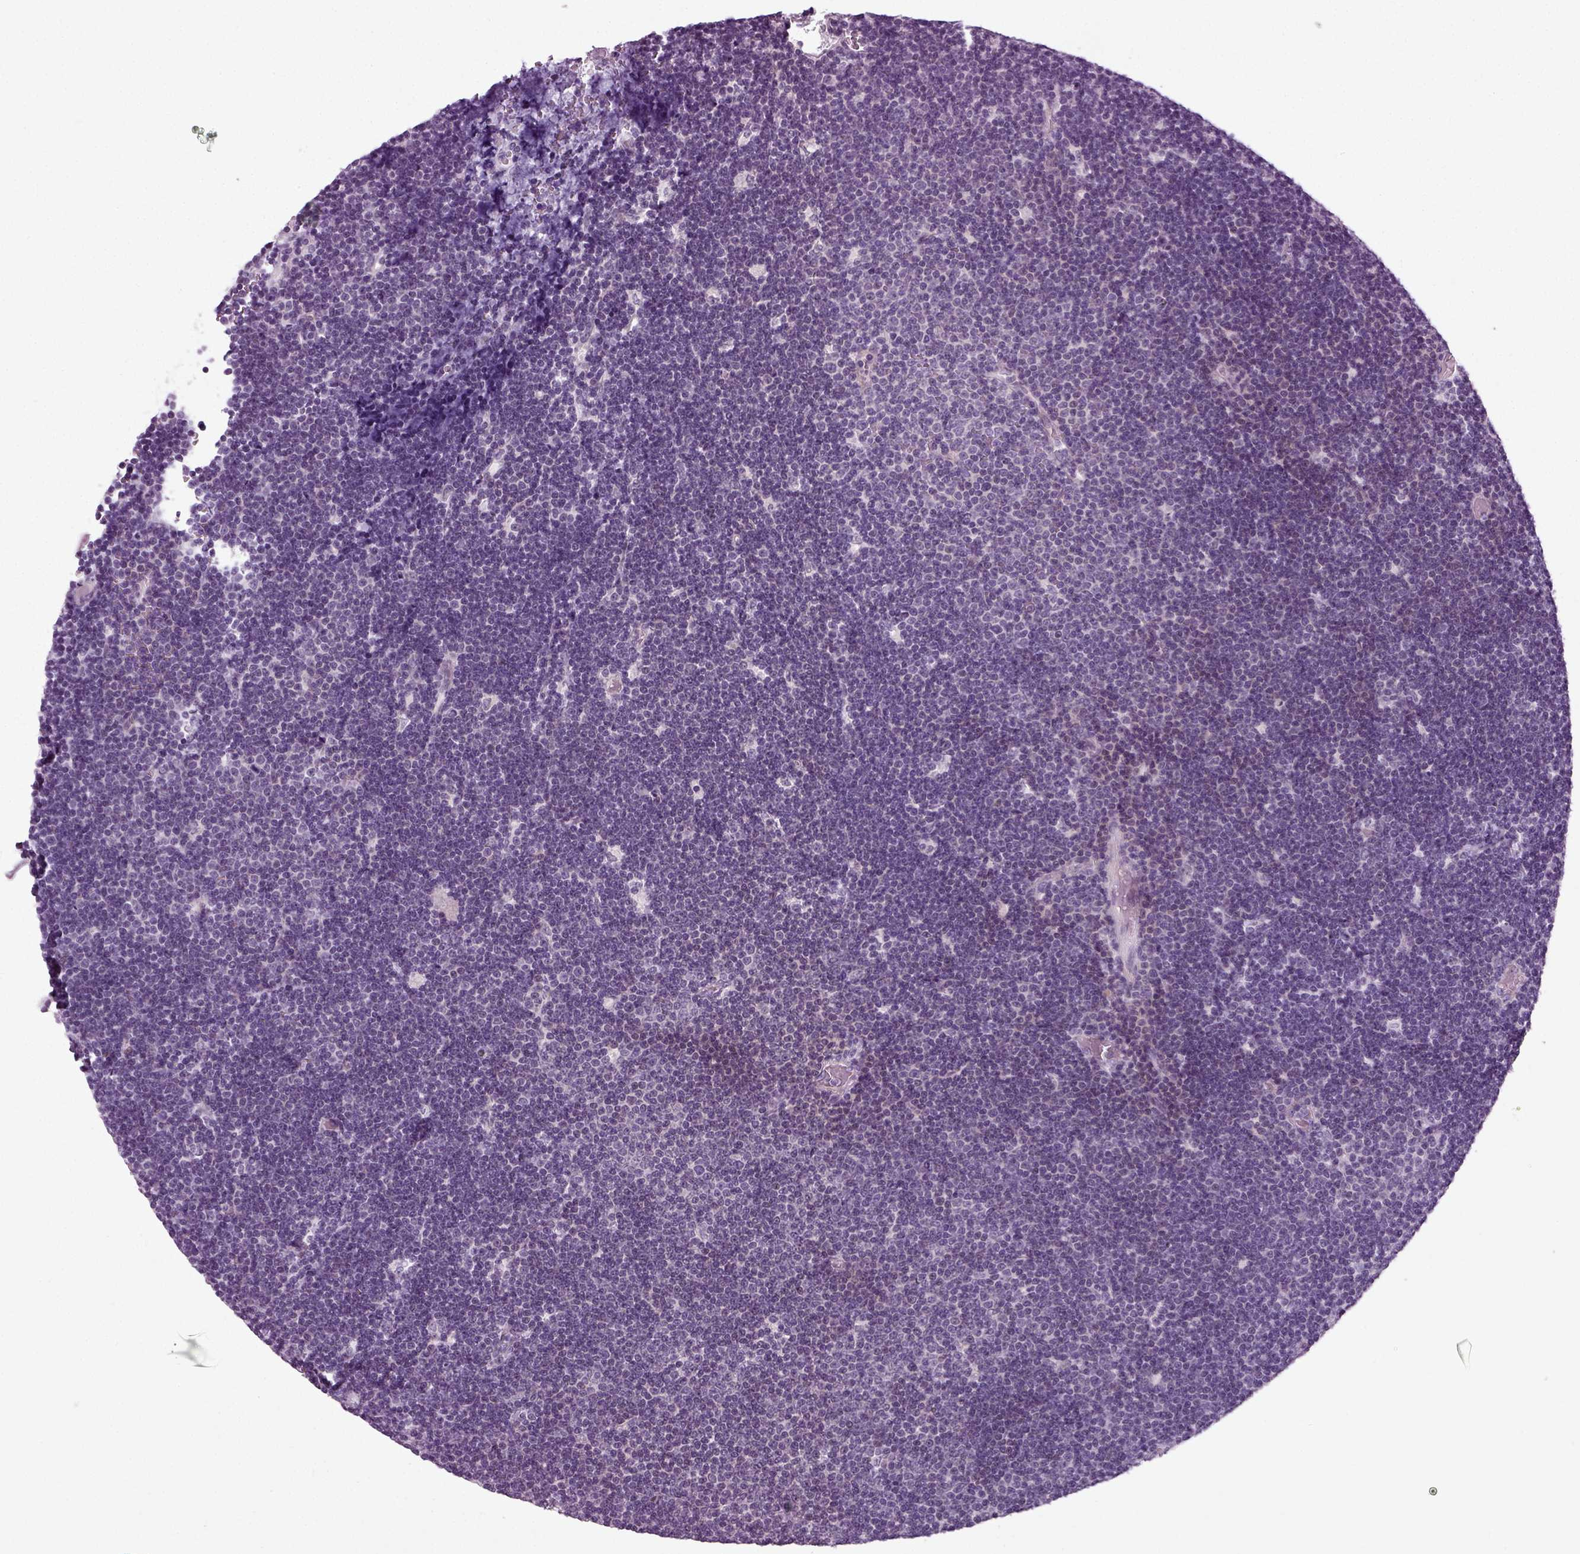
{"staining": {"intensity": "negative", "quantity": "none", "location": "none"}, "tissue": "lymphoma", "cell_type": "Tumor cells", "image_type": "cancer", "snomed": [{"axis": "morphology", "description": "Malignant lymphoma, non-Hodgkin's type, Low grade"}, {"axis": "topography", "description": "Brain"}], "caption": "This image is of malignant lymphoma, non-Hodgkin's type (low-grade) stained with immunohistochemistry to label a protein in brown with the nuclei are counter-stained blue. There is no positivity in tumor cells. (DAB IHC visualized using brightfield microscopy, high magnification).", "gene": "SCG5", "patient": {"sex": "female", "age": 66}}